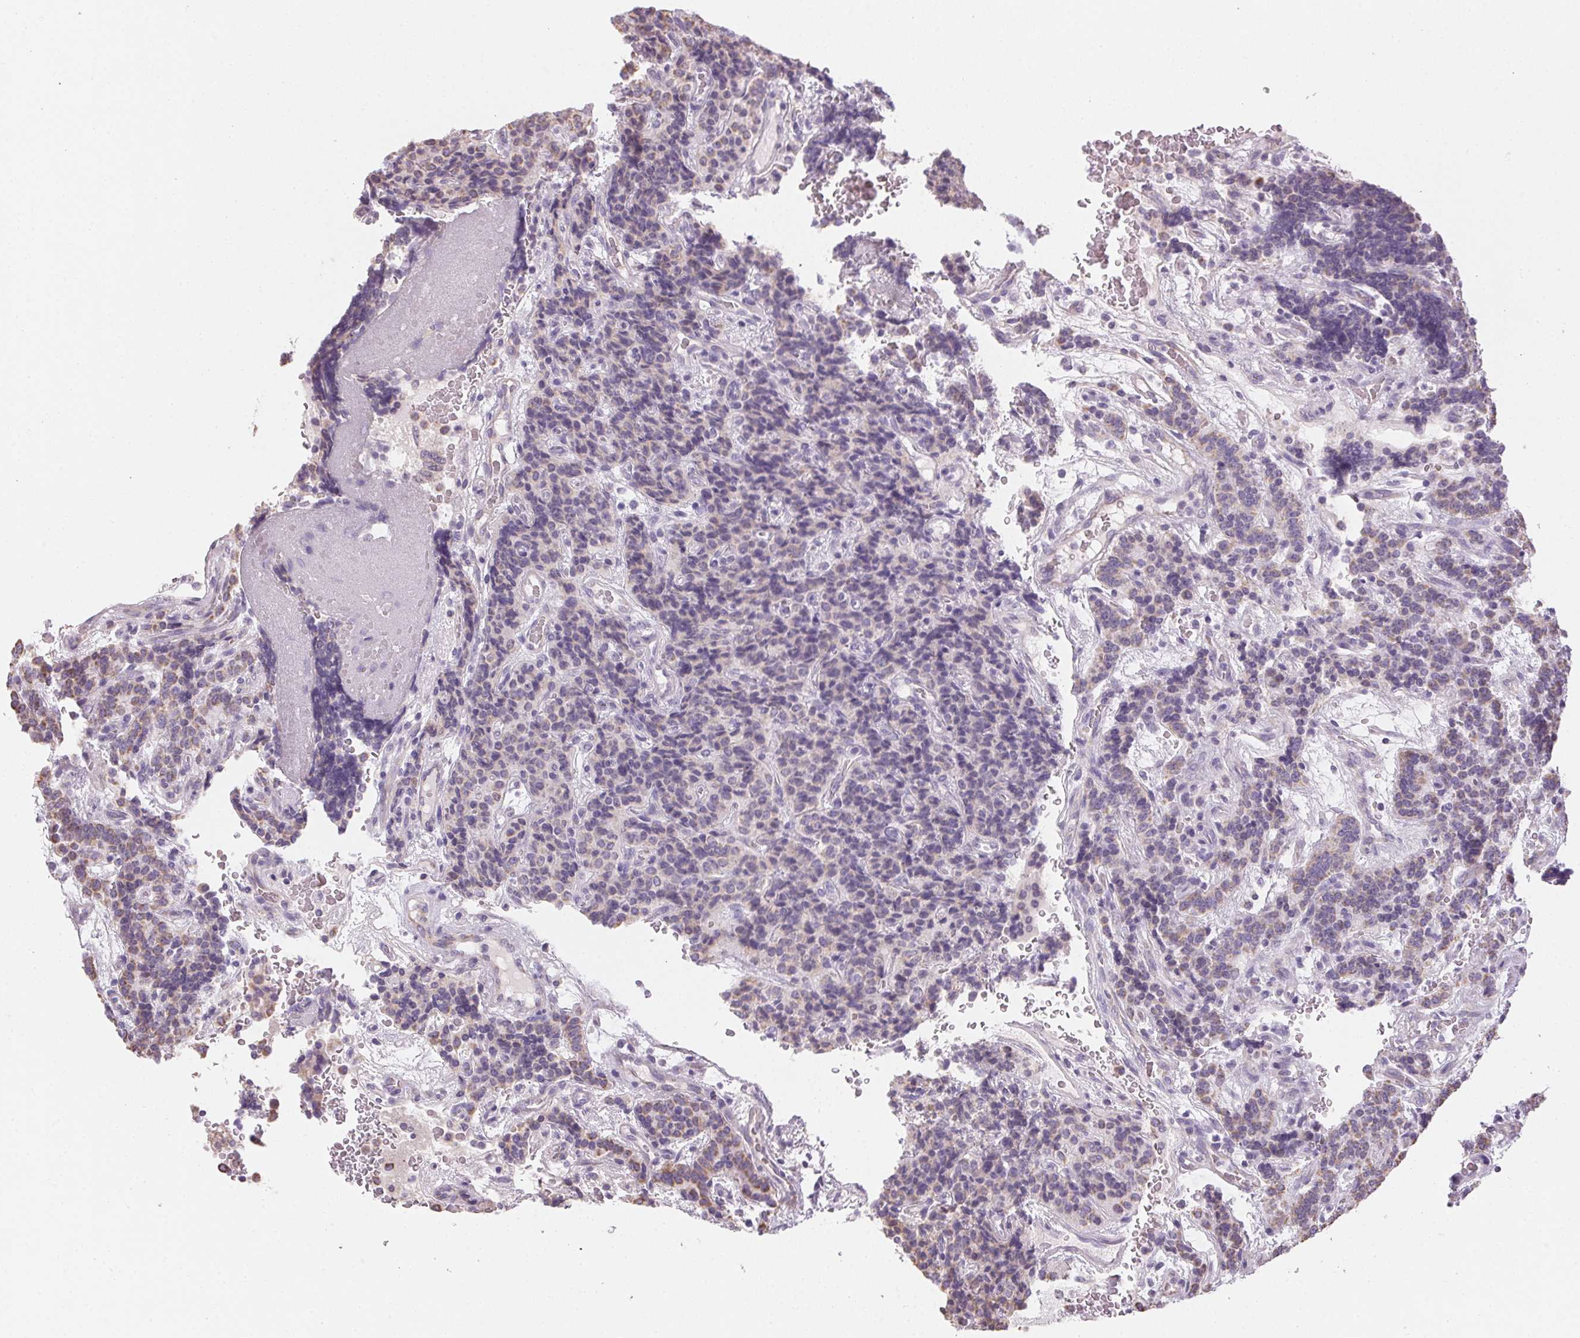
{"staining": {"intensity": "weak", "quantity": "25%-75%", "location": "cytoplasmic/membranous"}, "tissue": "carcinoid", "cell_type": "Tumor cells", "image_type": "cancer", "snomed": [{"axis": "morphology", "description": "Carcinoid, malignant, NOS"}, {"axis": "topography", "description": "Pancreas"}], "caption": "IHC image of human carcinoid stained for a protein (brown), which exhibits low levels of weak cytoplasmic/membranous positivity in approximately 25%-75% of tumor cells.", "gene": "SMYD1", "patient": {"sex": "male", "age": 36}}